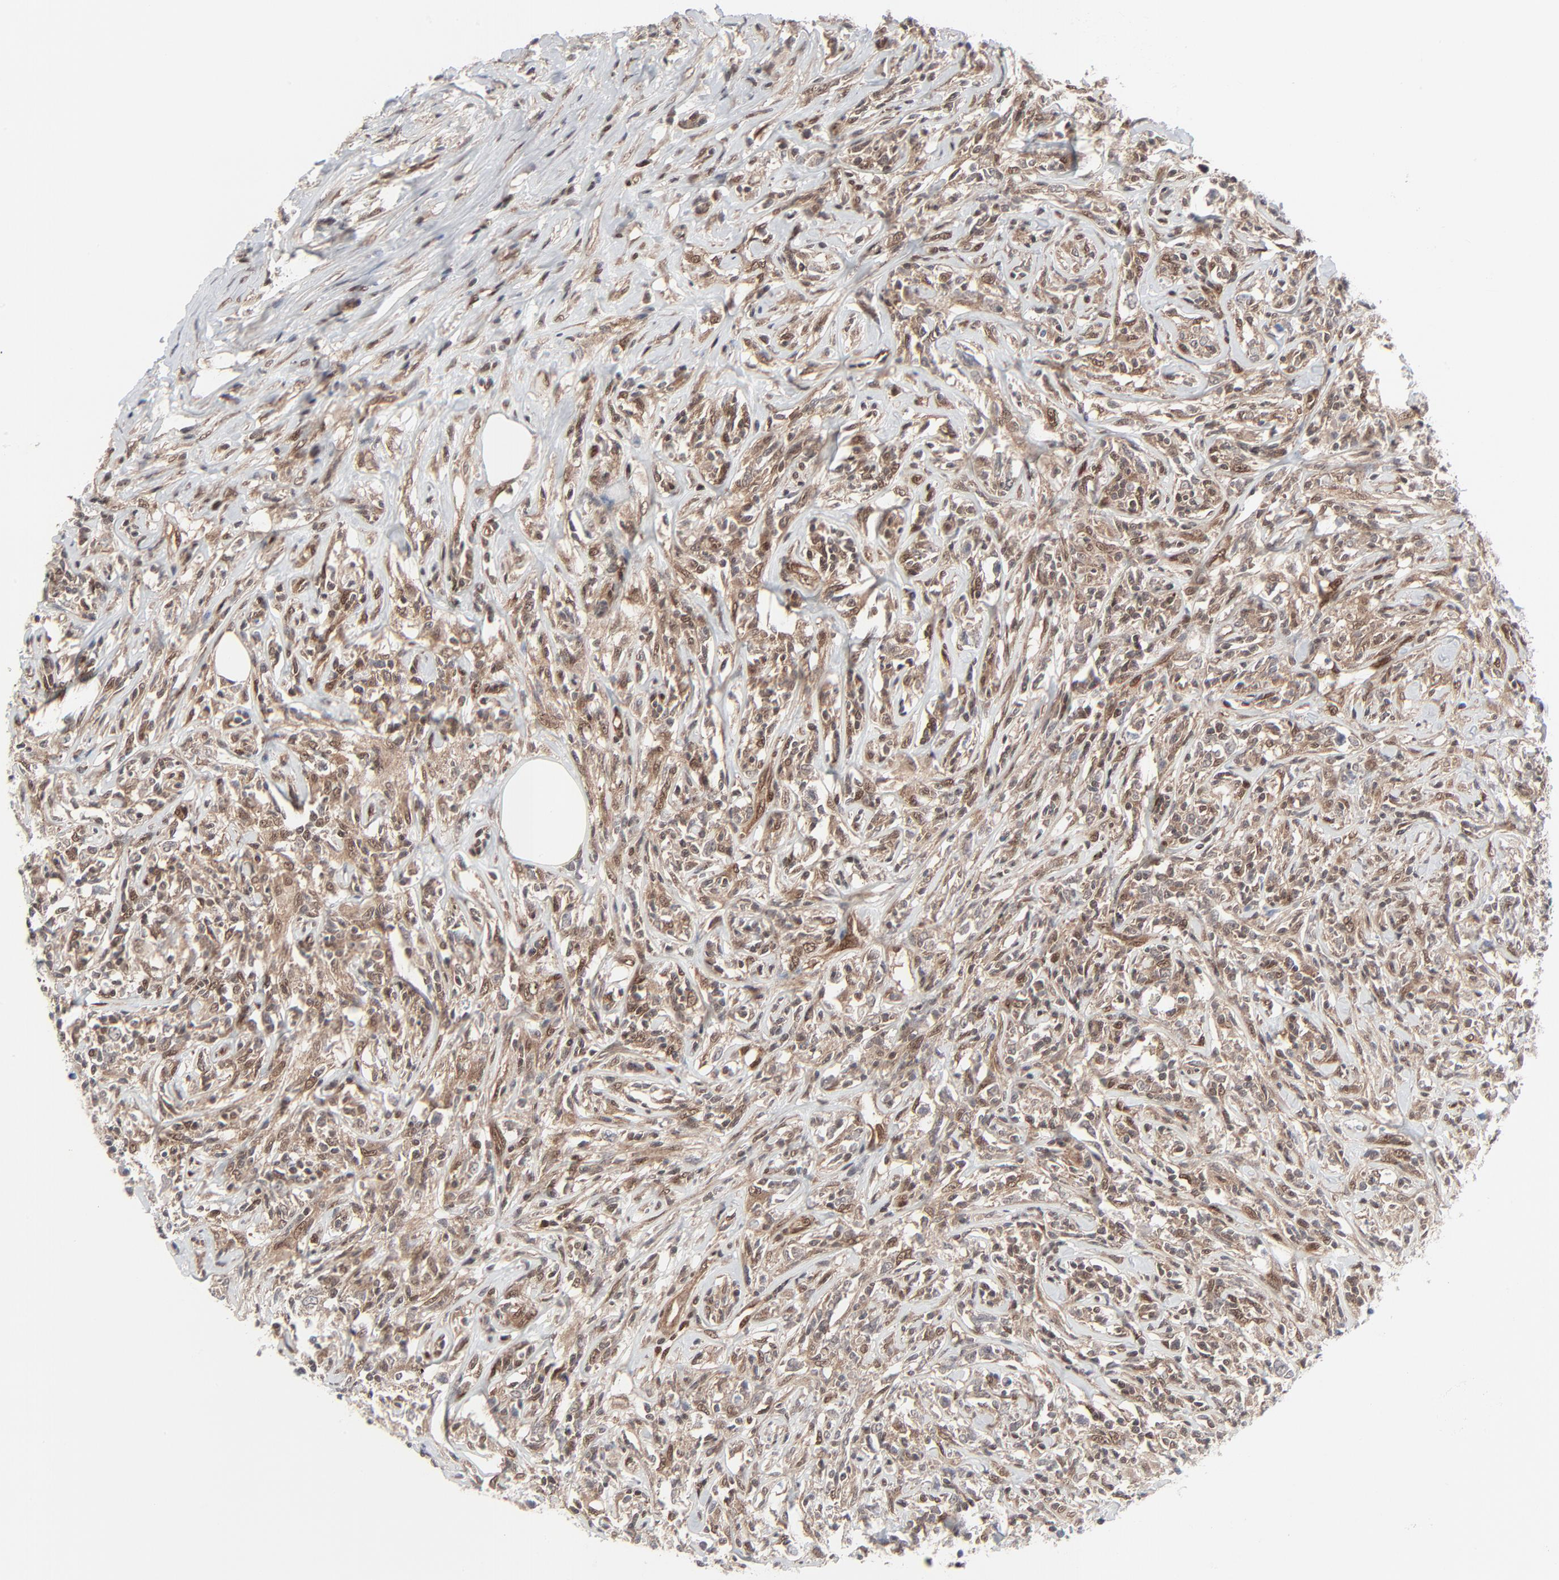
{"staining": {"intensity": "moderate", "quantity": ">75%", "location": "cytoplasmic/membranous,nuclear"}, "tissue": "lymphoma", "cell_type": "Tumor cells", "image_type": "cancer", "snomed": [{"axis": "morphology", "description": "Malignant lymphoma, non-Hodgkin's type, High grade"}, {"axis": "topography", "description": "Lymph node"}], "caption": "Tumor cells reveal medium levels of moderate cytoplasmic/membranous and nuclear staining in approximately >75% of cells in lymphoma.", "gene": "AKT1", "patient": {"sex": "female", "age": 84}}